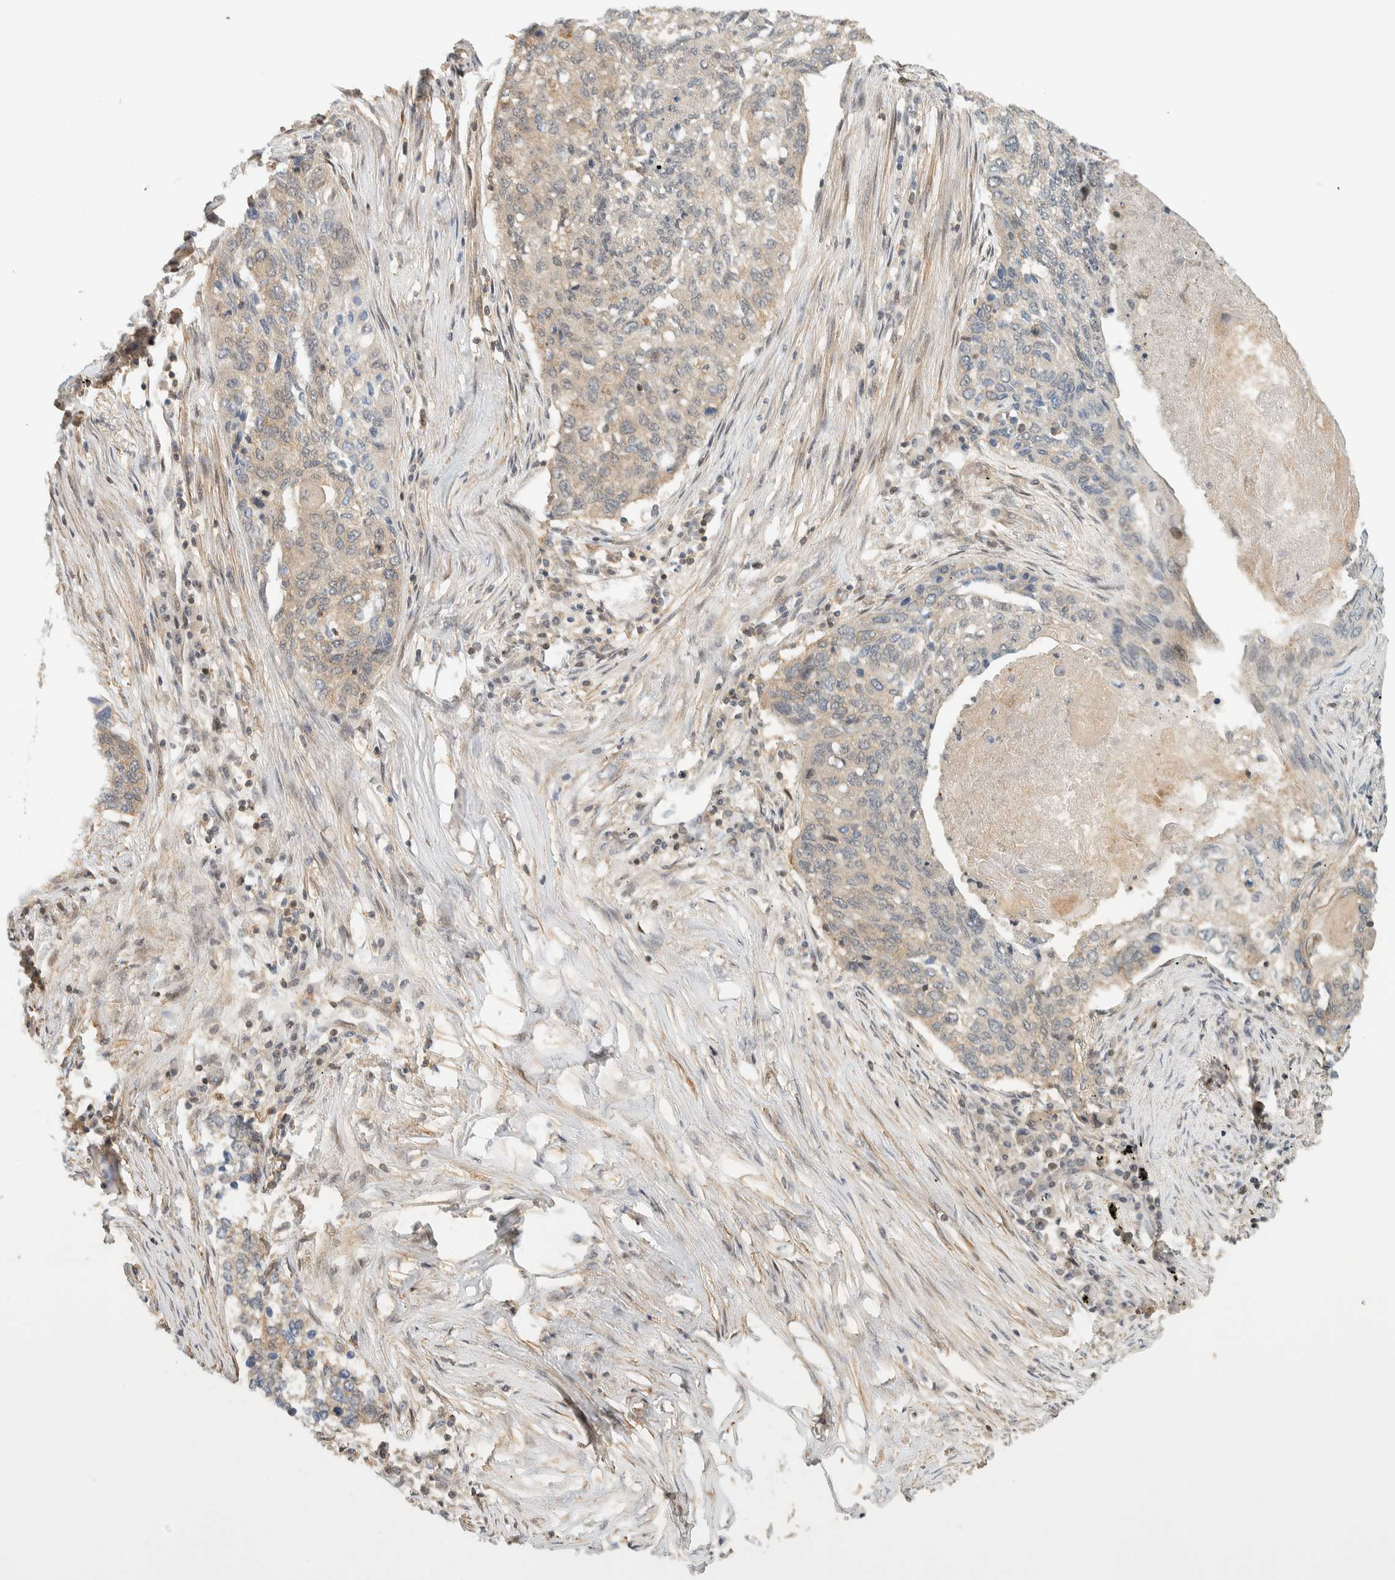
{"staining": {"intensity": "weak", "quantity": "25%-75%", "location": "cytoplasmic/membranous"}, "tissue": "lung cancer", "cell_type": "Tumor cells", "image_type": "cancer", "snomed": [{"axis": "morphology", "description": "Squamous cell carcinoma, NOS"}, {"axis": "topography", "description": "Lung"}], "caption": "Tumor cells reveal weak cytoplasmic/membranous positivity in about 25%-75% of cells in lung squamous cell carcinoma.", "gene": "ARFGEF1", "patient": {"sex": "female", "age": 63}}